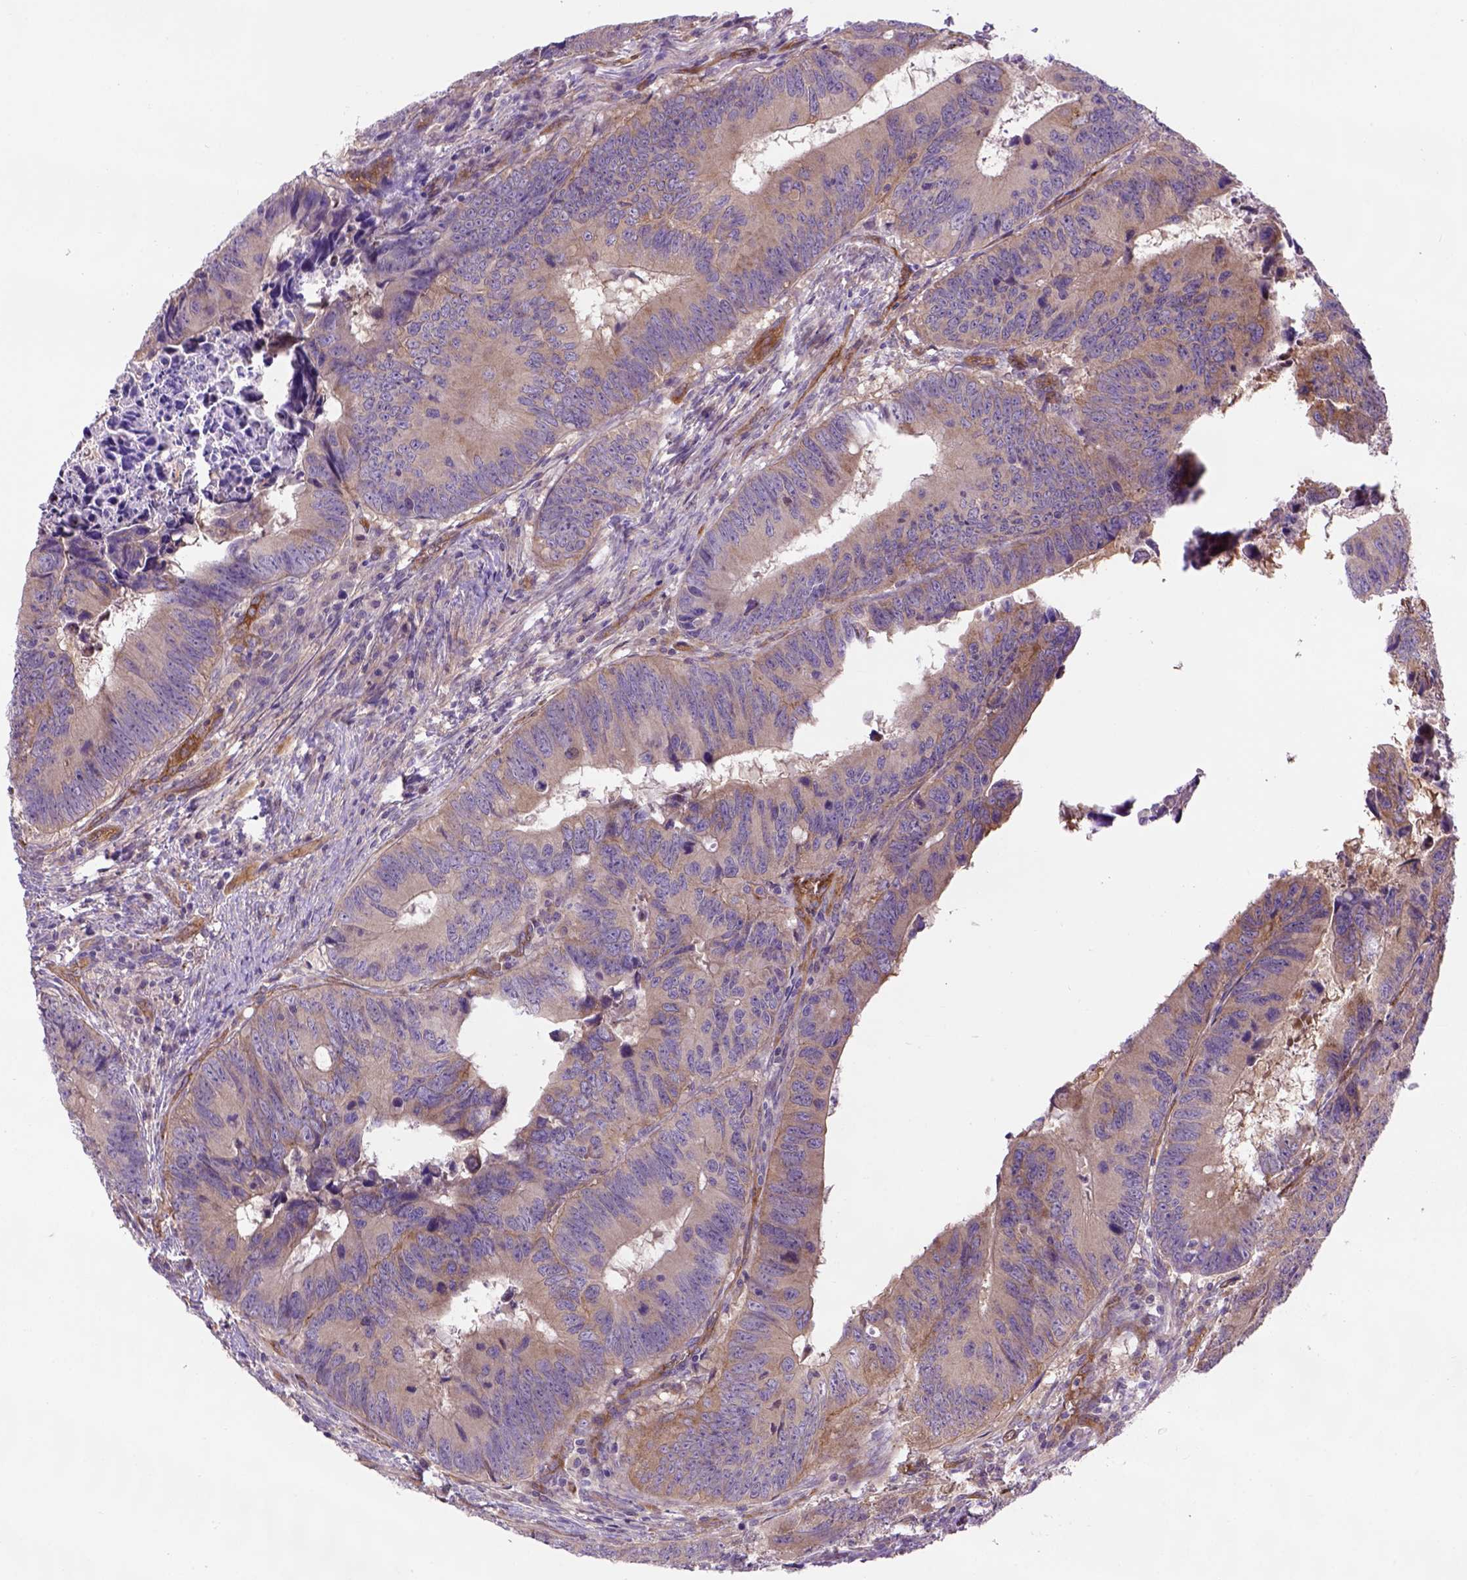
{"staining": {"intensity": "weak", "quantity": ">75%", "location": "cytoplasmic/membranous"}, "tissue": "colorectal cancer", "cell_type": "Tumor cells", "image_type": "cancer", "snomed": [{"axis": "morphology", "description": "Adenocarcinoma, NOS"}, {"axis": "topography", "description": "Colon"}], "caption": "Tumor cells exhibit low levels of weak cytoplasmic/membranous positivity in about >75% of cells in human colorectal adenocarcinoma. The protein of interest is shown in brown color, while the nuclei are stained blue.", "gene": "CASKIN2", "patient": {"sex": "female", "age": 82}}